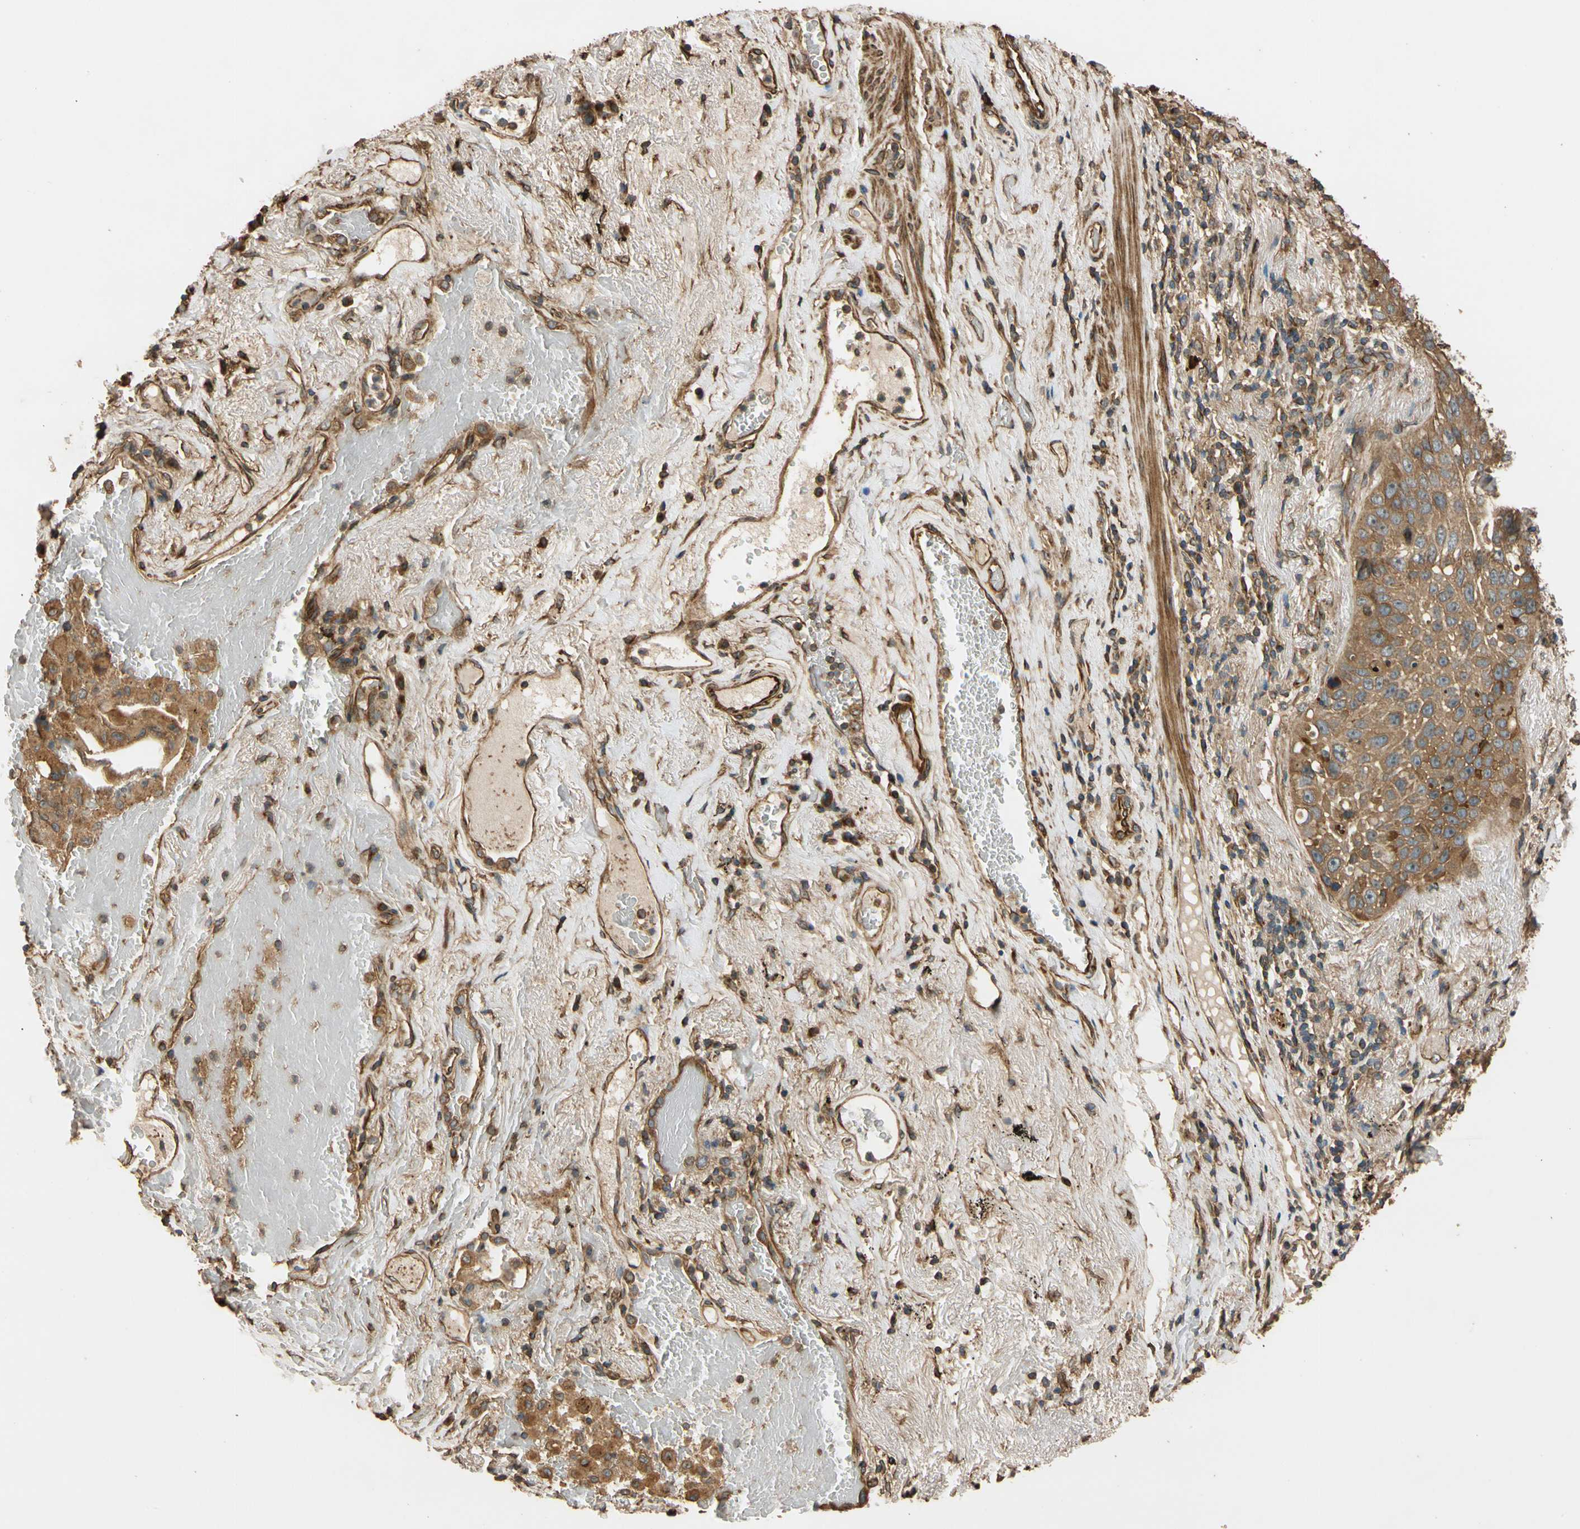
{"staining": {"intensity": "moderate", "quantity": ">75%", "location": "cytoplasmic/membranous"}, "tissue": "lung cancer", "cell_type": "Tumor cells", "image_type": "cancer", "snomed": [{"axis": "morphology", "description": "Squamous cell carcinoma, NOS"}, {"axis": "topography", "description": "Lung"}], "caption": "Lung squamous cell carcinoma tissue reveals moderate cytoplasmic/membranous staining in approximately >75% of tumor cells, visualized by immunohistochemistry.", "gene": "MGRN1", "patient": {"sex": "male", "age": 57}}